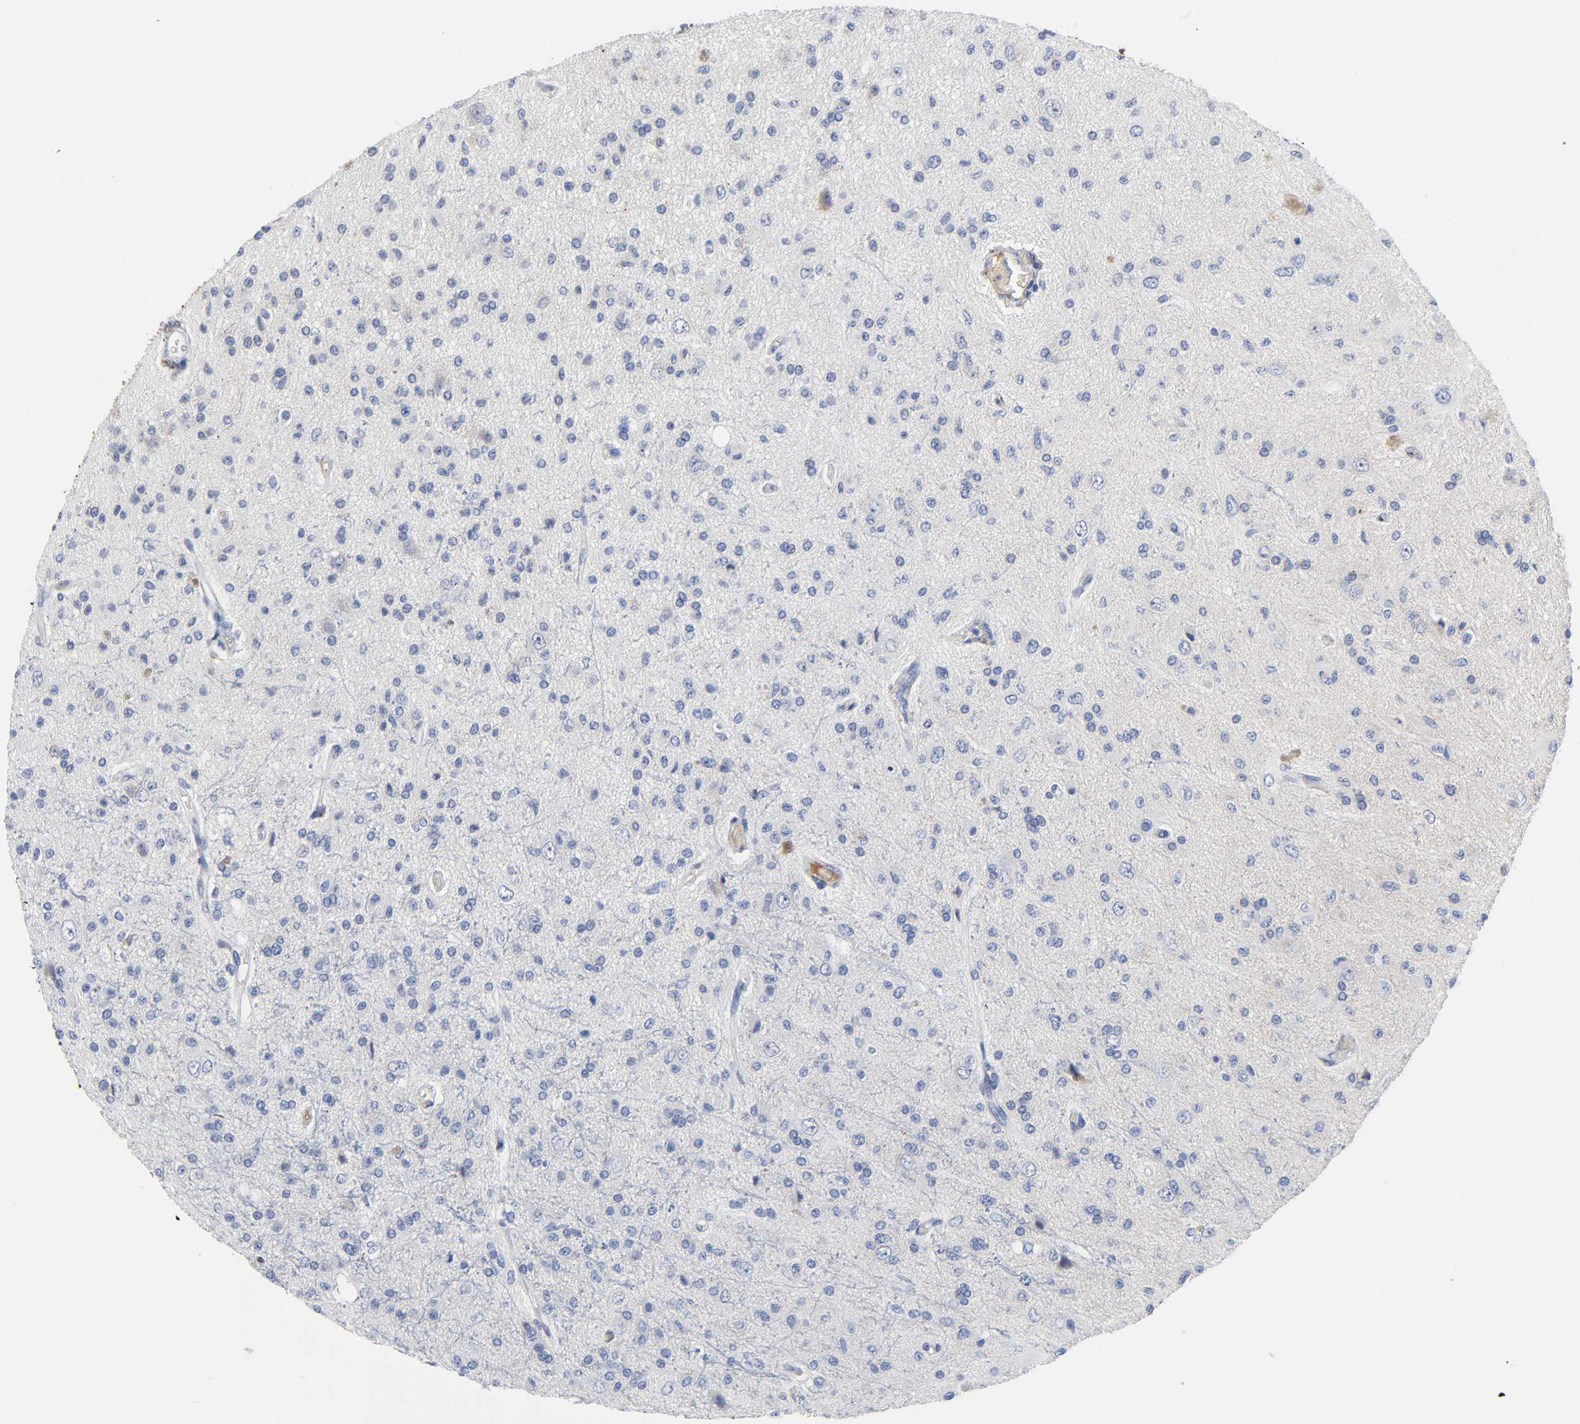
{"staining": {"intensity": "negative", "quantity": "none", "location": "none"}, "tissue": "glioma", "cell_type": "Tumor cells", "image_type": "cancer", "snomed": [{"axis": "morphology", "description": "Glioma, malignant, High grade"}, {"axis": "topography", "description": "Brain"}], "caption": "The micrograph demonstrates no significant positivity in tumor cells of malignant glioma (high-grade).", "gene": "FBLN1", "patient": {"sex": "male", "age": 47}}